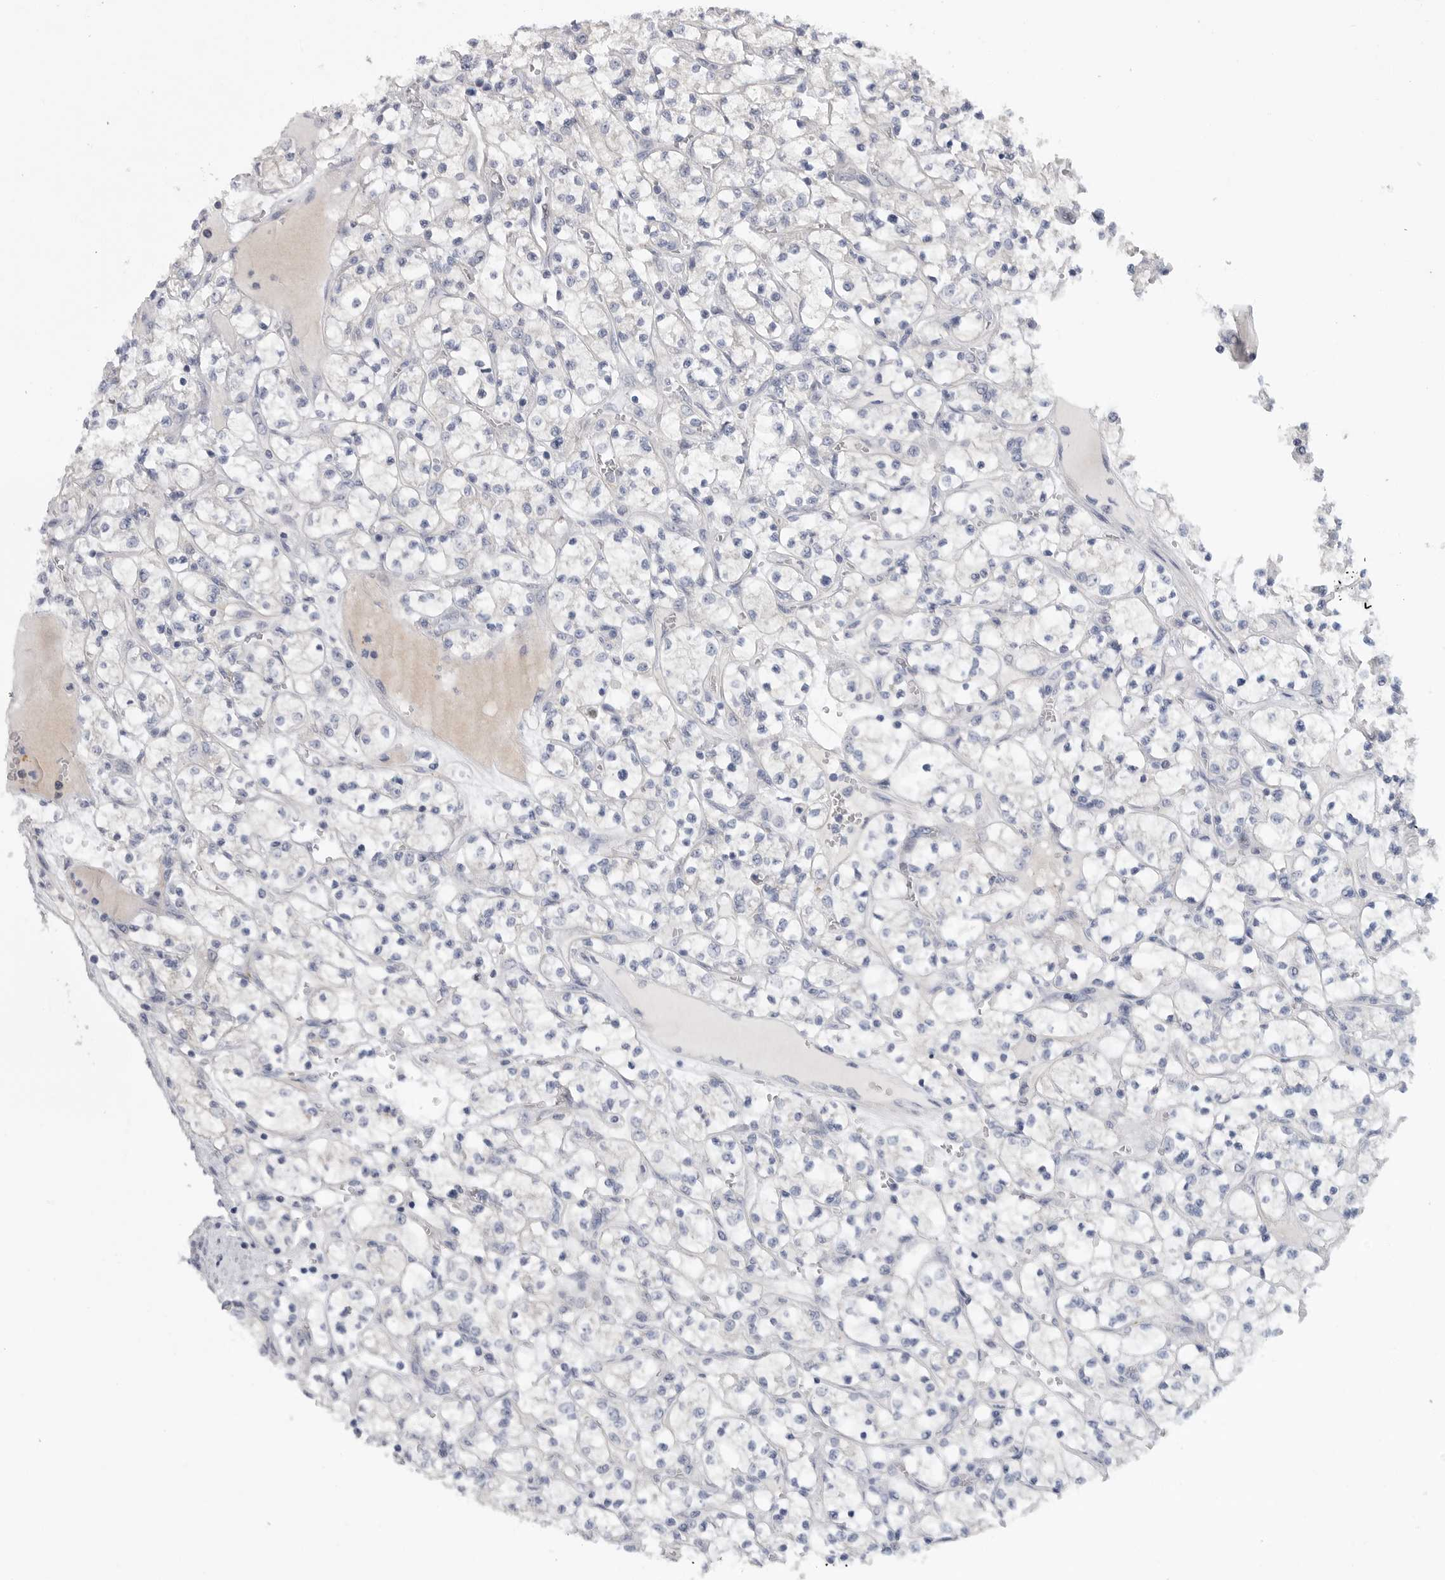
{"staining": {"intensity": "negative", "quantity": "none", "location": "none"}, "tissue": "renal cancer", "cell_type": "Tumor cells", "image_type": "cancer", "snomed": [{"axis": "morphology", "description": "Adenocarcinoma, NOS"}, {"axis": "topography", "description": "Kidney"}], "caption": "DAB (3,3'-diaminobenzidine) immunohistochemical staining of renal cancer demonstrates no significant staining in tumor cells.", "gene": "FBXO43", "patient": {"sex": "female", "age": 69}}